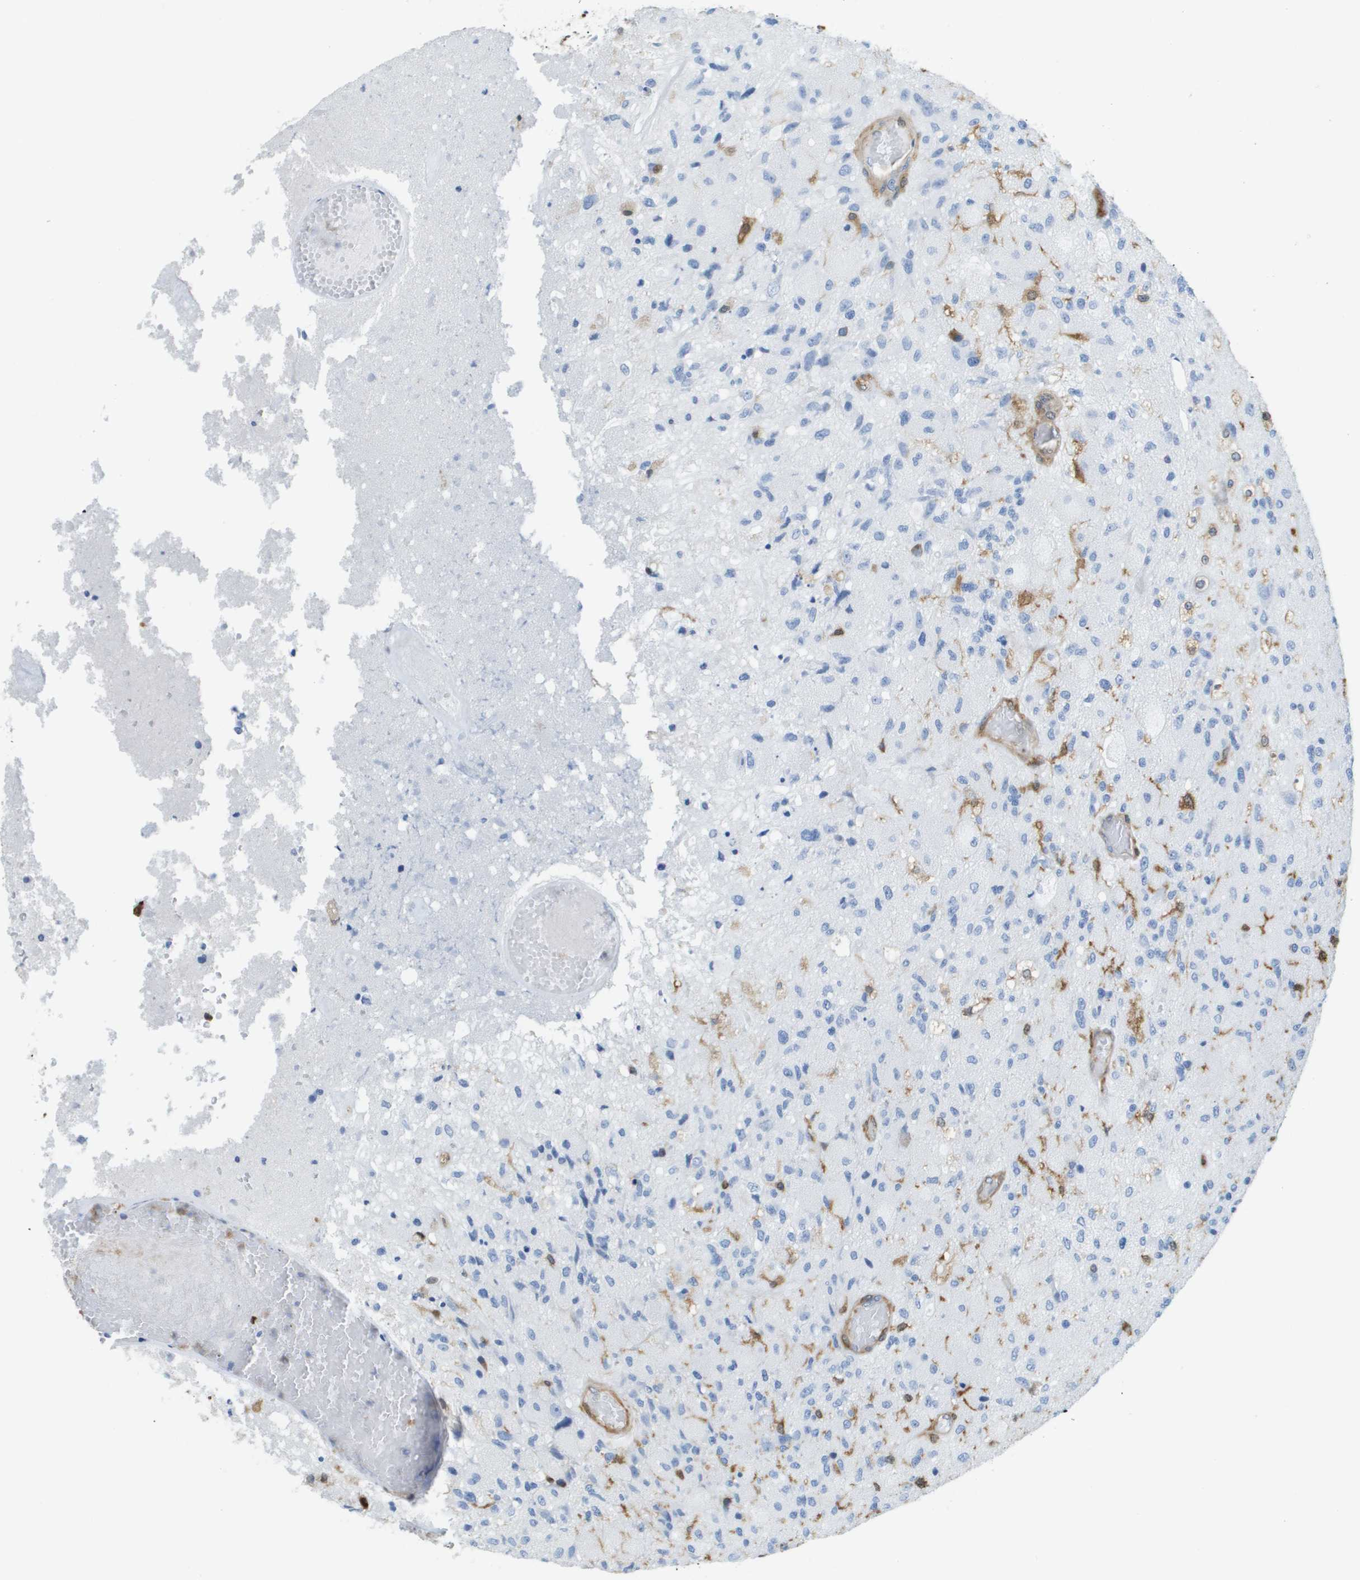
{"staining": {"intensity": "negative", "quantity": "none", "location": "none"}, "tissue": "glioma", "cell_type": "Tumor cells", "image_type": "cancer", "snomed": [{"axis": "morphology", "description": "Normal tissue, NOS"}, {"axis": "morphology", "description": "Glioma, malignant, High grade"}, {"axis": "topography", "description": "Cerebral cortex"}], "caption": "The image shows no staining of tumor cells in glioma. Brightfield microscopy of IHC stained with DAB (brown) and hematoxylin (blue), captured at high magnification.", "gene": "DOCK5", "patient": {"sex": "male", "age": 77}}